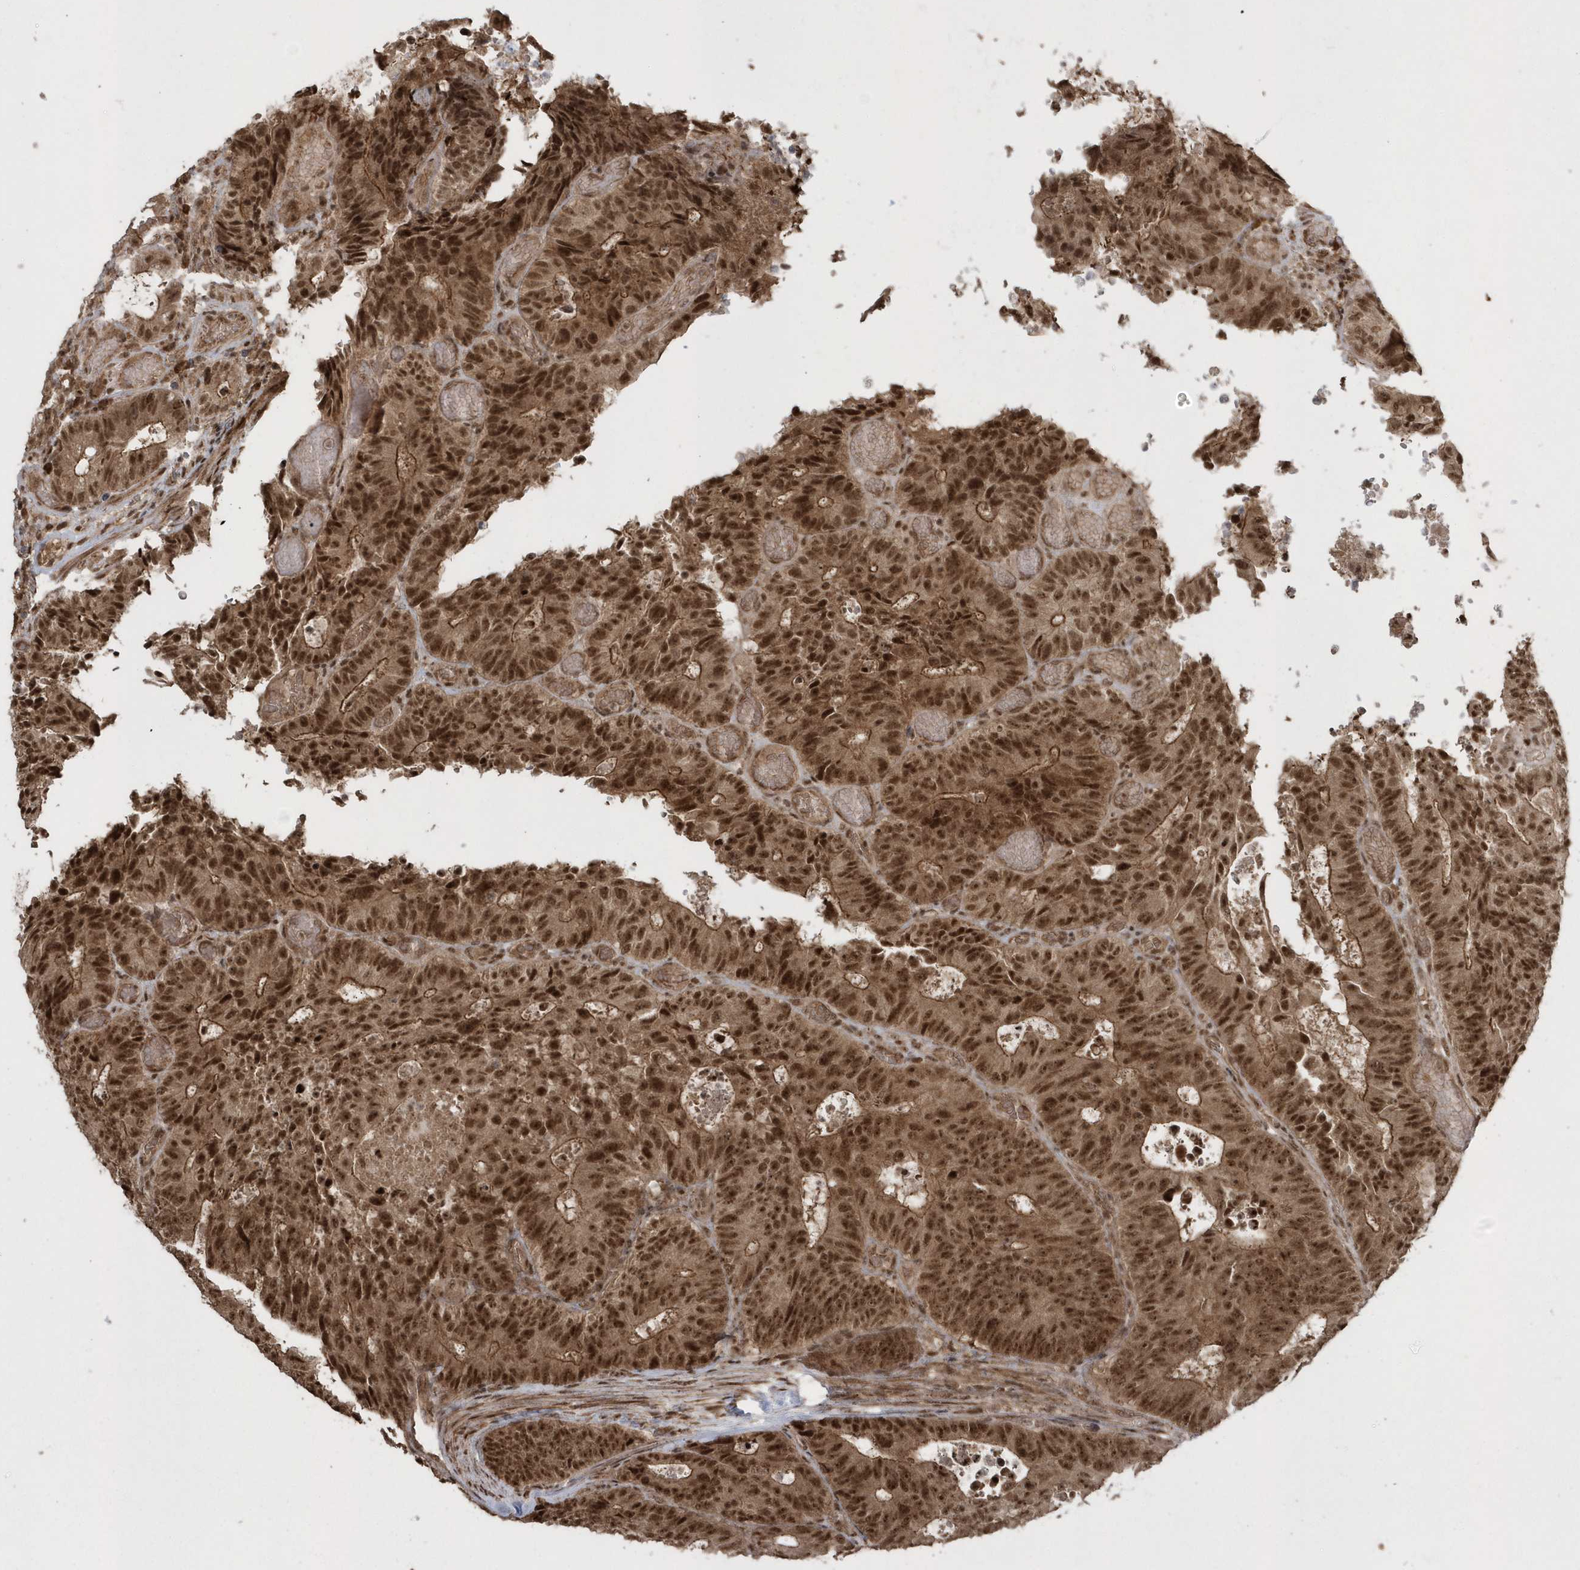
{"staining": {"intensity": "moderate", "quantity": ">75%", "location": "cytoplasmic/membranous,nuclear"}, "tissue": "colorectal cancer", "cell_type": "Tumor cells", "image_type": "cancer", "snomed": [{"axis": "morphology", "description": "Adenocarcinoma, NOS"}, {"axis": "topography", "description": "Colon"}], "caption": "Immunohistochemistry (IHC) image of neoplastic tissue: human colorectal cancer (adenocarcinoma) stained using immunohistochemistry displays medium levels of moderate protein expression localized specifically in the cytoplasmic/membranous and nuclear of tumor cells, appearing as a cytoplasmic/membranous and nuclear brown color.", "gene": "EPB41L4A", "patient": {"sex": "male", "age": 87}}